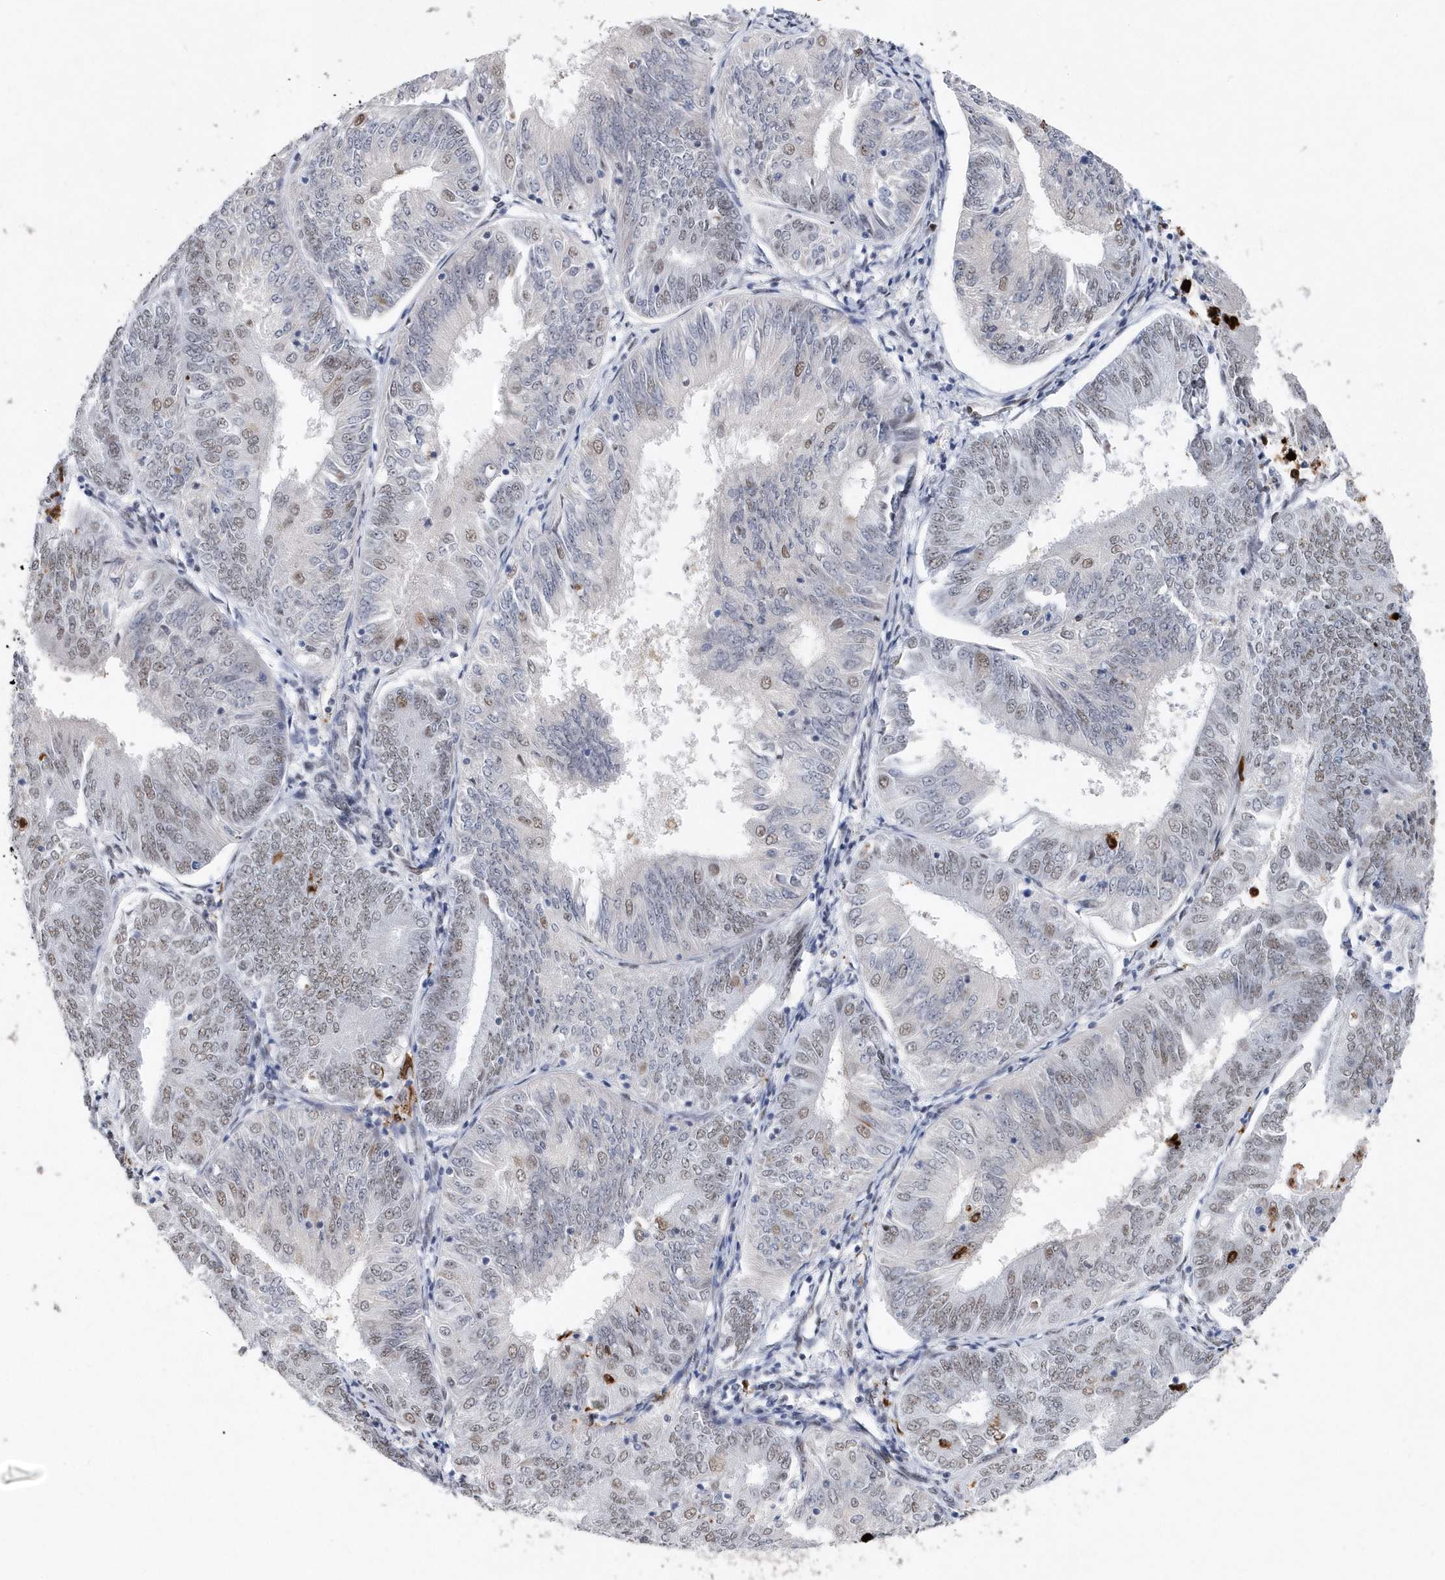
{"staining": {"intensity": "weak", "quantity": "<25%", "location": "nuclear"}, "tissue": "endometrial cancer", "cell_type": "Tumor cells", "image_type": "cancer", "snomed": [{"axis": "morphology", "description": "Adenocarcinoma, NOS"}, {"axis": "topography", "description": "Endometrium"}], "caption": "Protein analysis of endometrial cancer reveals no significant staining in tumor cells. (DAB immunohistochemistry (IHC), high magnification).", "gene": "RPP30", "patient": {"sex": "female", "age": 58}}